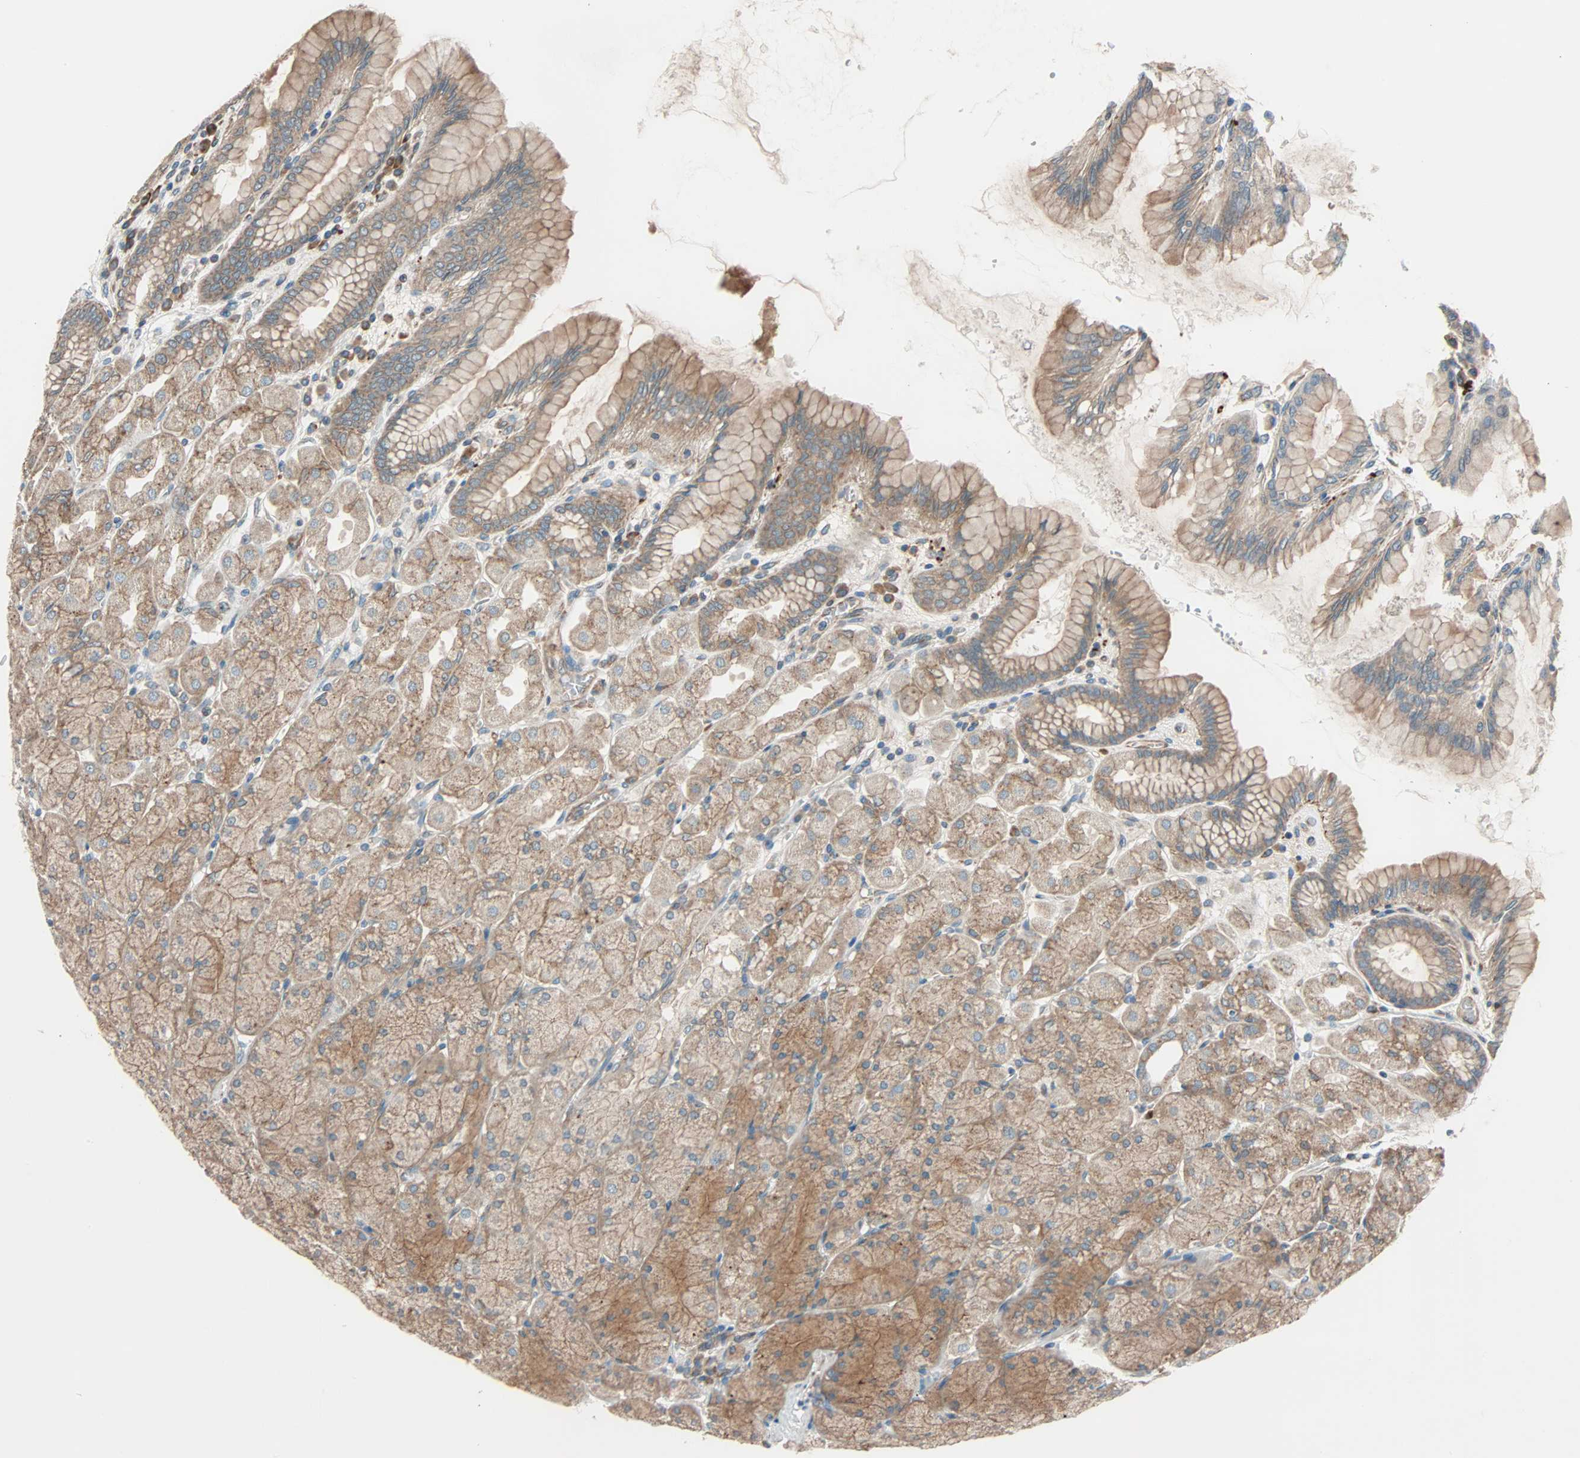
{"staining": {"intensity": "moderate", "quantity": ">75%", "location": "cytoplasmic/membranous"}, "tissue": "stomach", "cell_type": "Glandular cells", "image_type": "normal", "snomed": [{"axis": "morphology", "description": "Normal tissue, NOS"}, {"axis": "topography", "description": "Stomach, upper"}], "caption": "Immunohistochemistry (DAB (3,3'-diaminobenzidine)) staining of unremarkable stomach demonstrates moderate cytoplasmic/membranous protein expression in approximately >75% of glandular cells.", "gene": "PHYH", "patient": {"sex": "female", "age": 56}}